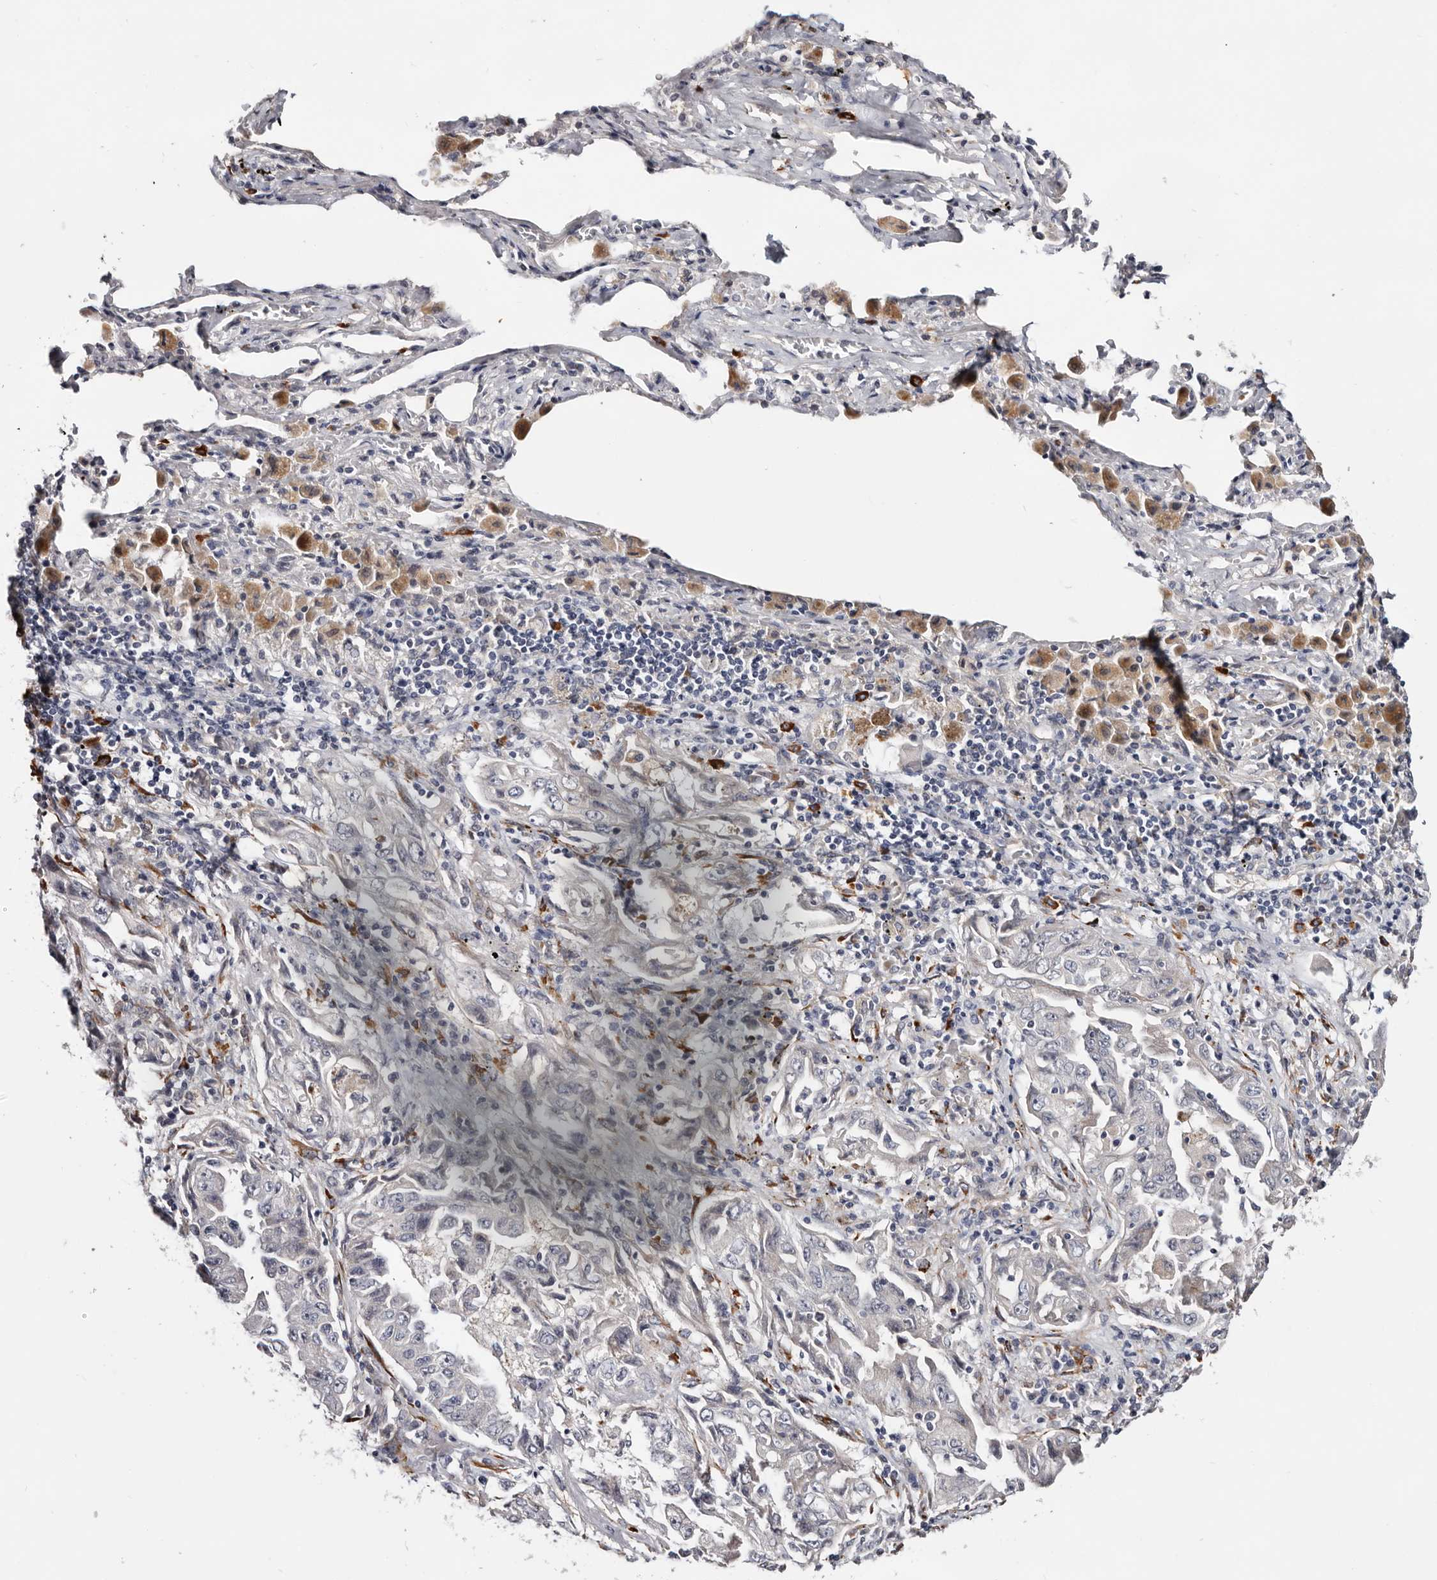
{"staining": {"intensity": "negative", "quantity": "none", "location": "none"}, "tissue": "lung cancer", "cell_type": "Tumor cells", "image_type": "cancer", "snomed": [{"axis": "morphology", "description": "Adenocarcinoma, NOS"}, {"axis": "topography", "description": "Lung"}], "caption": "The IHC micrograph has no significant expression in tumor cells of adenocarcinoma (lung) tissue.", "gene": "USH1C", "patient": {"sex": "female", "age": 51}}